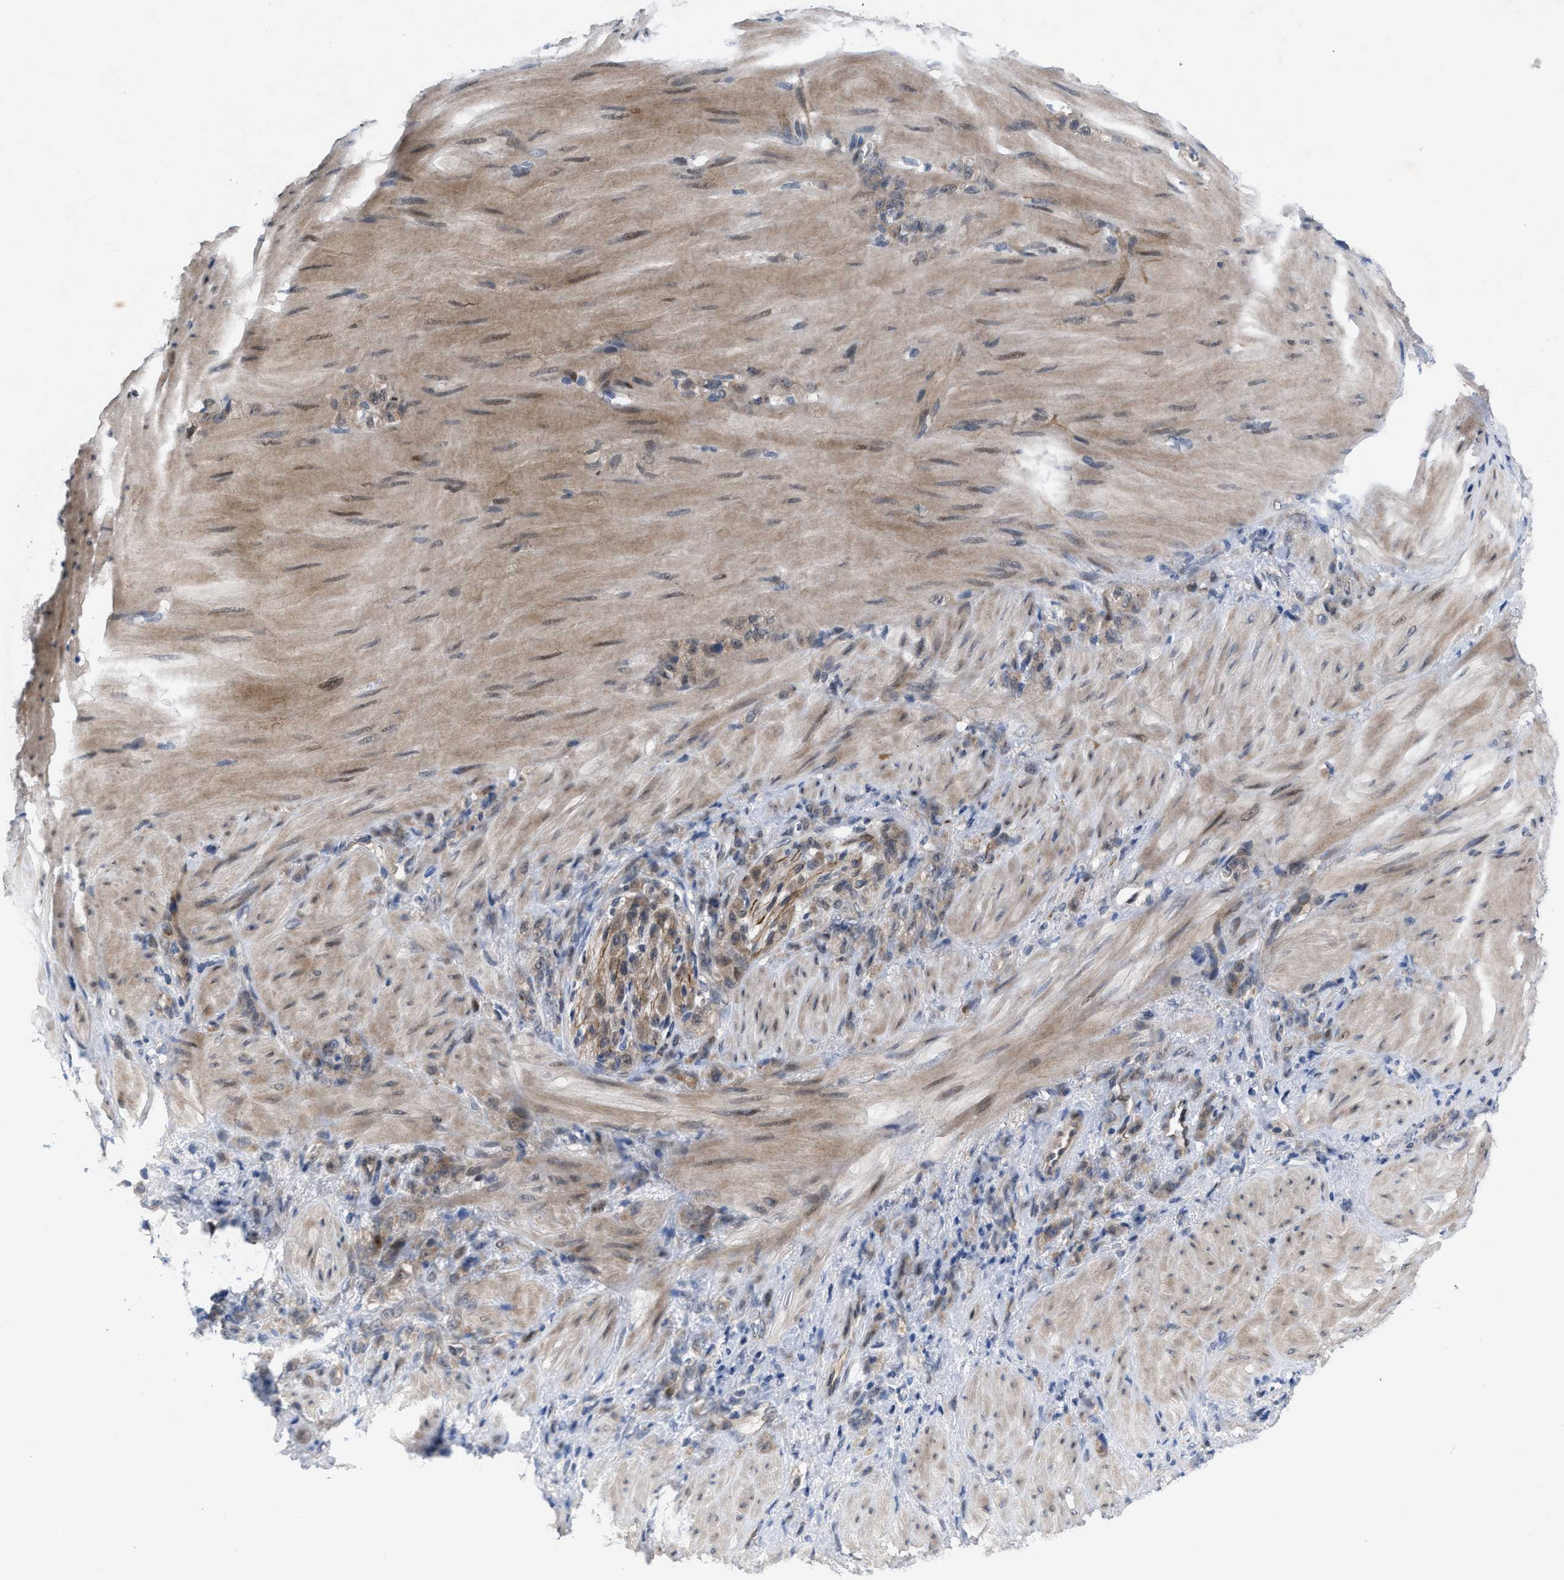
{"staining": {"intensity": "moderate", "quantity": ">75%", "location": "cytoplasmic/membranous"}, "tissue": "stomach cancer", "cell_type": "Tumor cells", "image_type": "cancer", "snomed": [{"axis": "morphology", "description": "Normal tissue, NOS"}, {"axis": "morphology", "description": "Adenocarcinoma, NOS"}, {"axis": "topography", "description": "Stomach"}], "caption": "Stomach adenocarcinoma stained with DAB IHC reveals medium levels of moderate cytoplasmic/membranous staining in about >75% of tumor cells. Using DAB (brown) and hematoxylin (blue) stains, captured at high magnification using brightfield microscopy.", "gene": "IL17RE", "patient": {"sex": "male", "age": 82}}